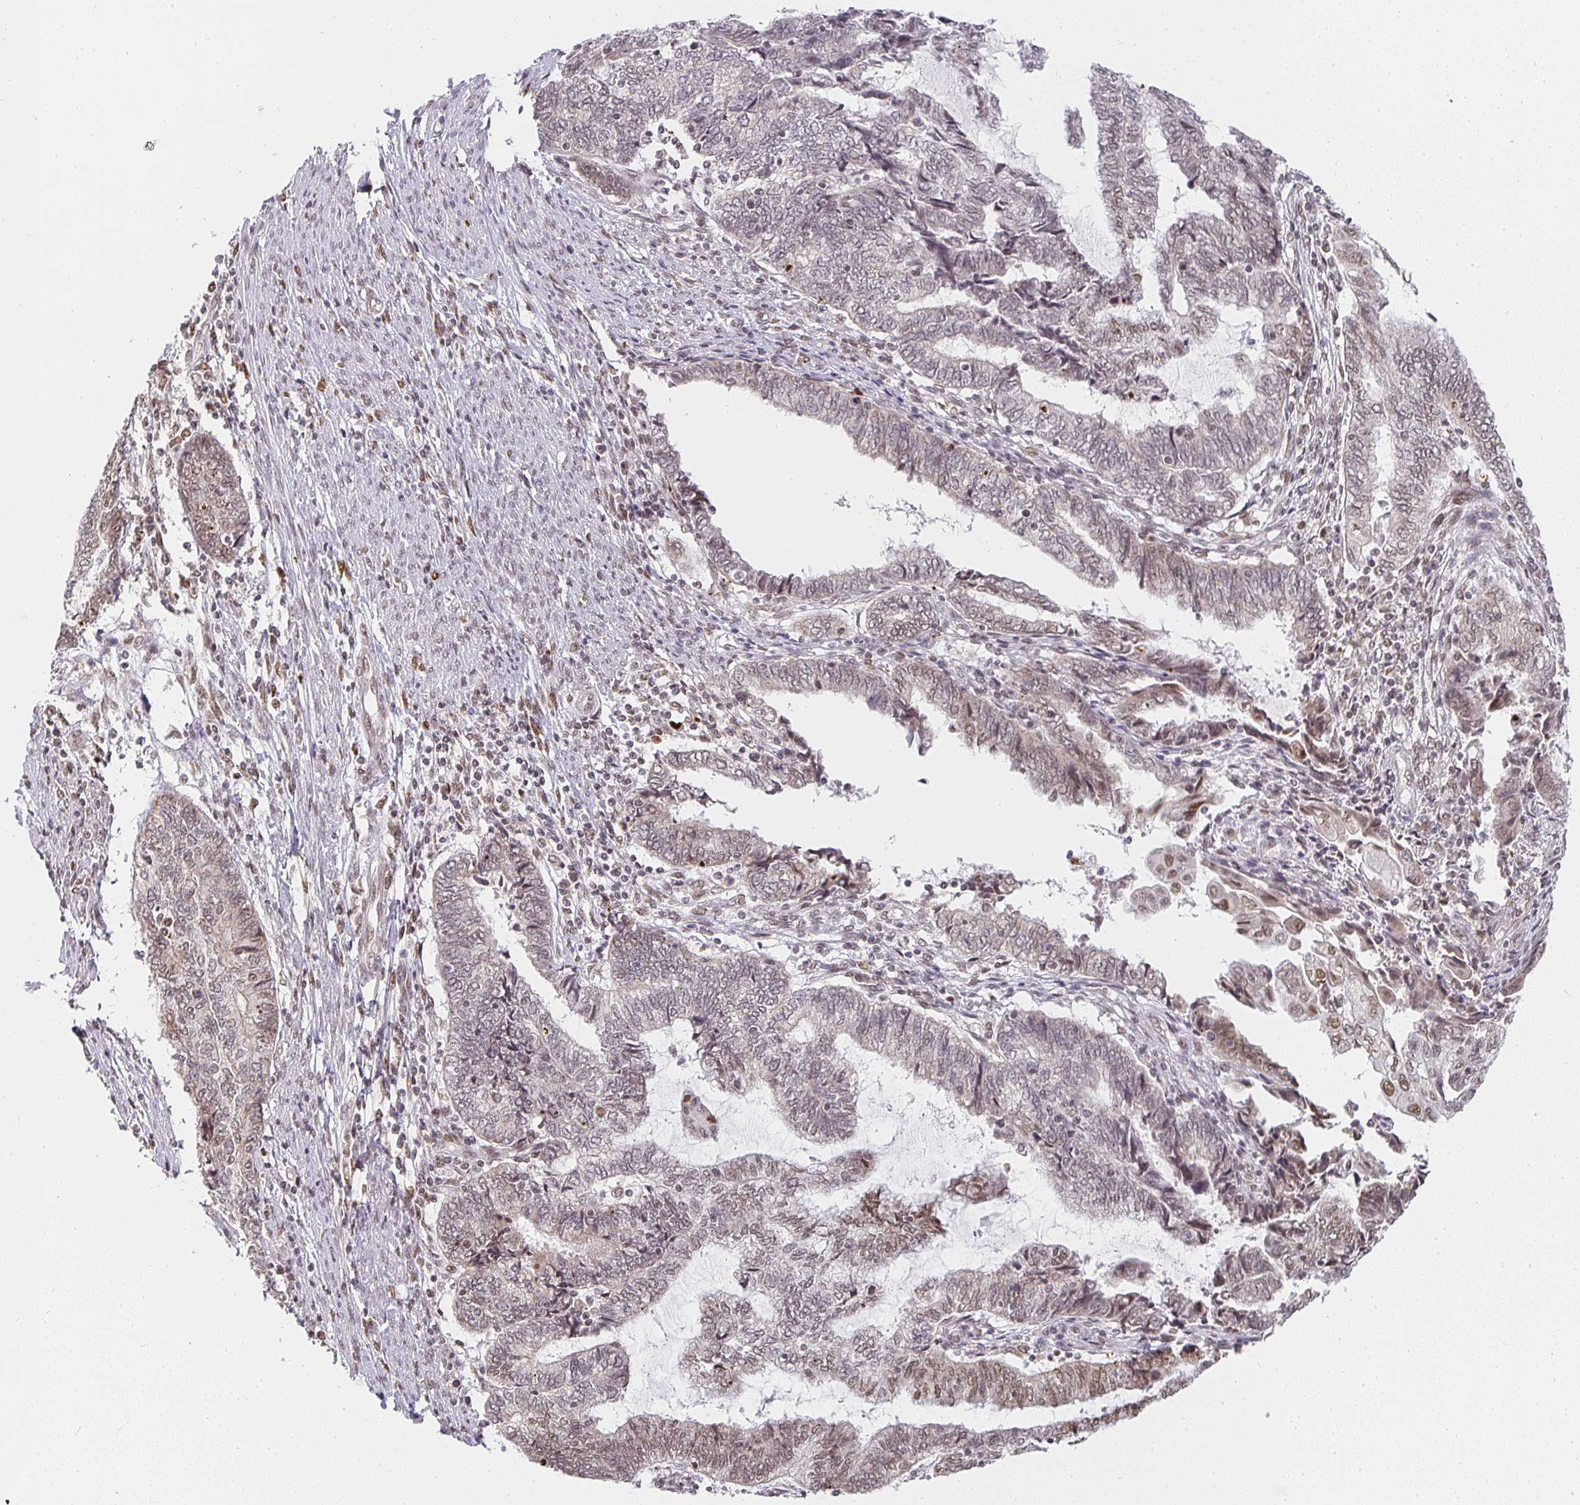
{"staining": {"intensity": "weak", "quantity": "25%-75%", "location": "nuclear"}, "tissue": "endometrial cancer", "cell_type": "Tumor cells", "image_type": "cancer", "snomed": [{"axis": "morphology", "description": "Adenocarcinoma, NOS"}, {"axis": "topography", "description": "Uterus"}, {"axis": "topography", "description": "Endometrium"}], "caption": "High-magnification brightfield microscopy of endometrial adenocarcinoma stained with DAB (brown) and counterstained with hematoxylin (blue). tumor cells exhibit weak nuclear positivity is identified in about25%-75% of cells. (Brightfield microscopy of DAB IHC at high magnification).", "gene": "SMARCA2", "patient": {"sex": "female", "age": 70}}